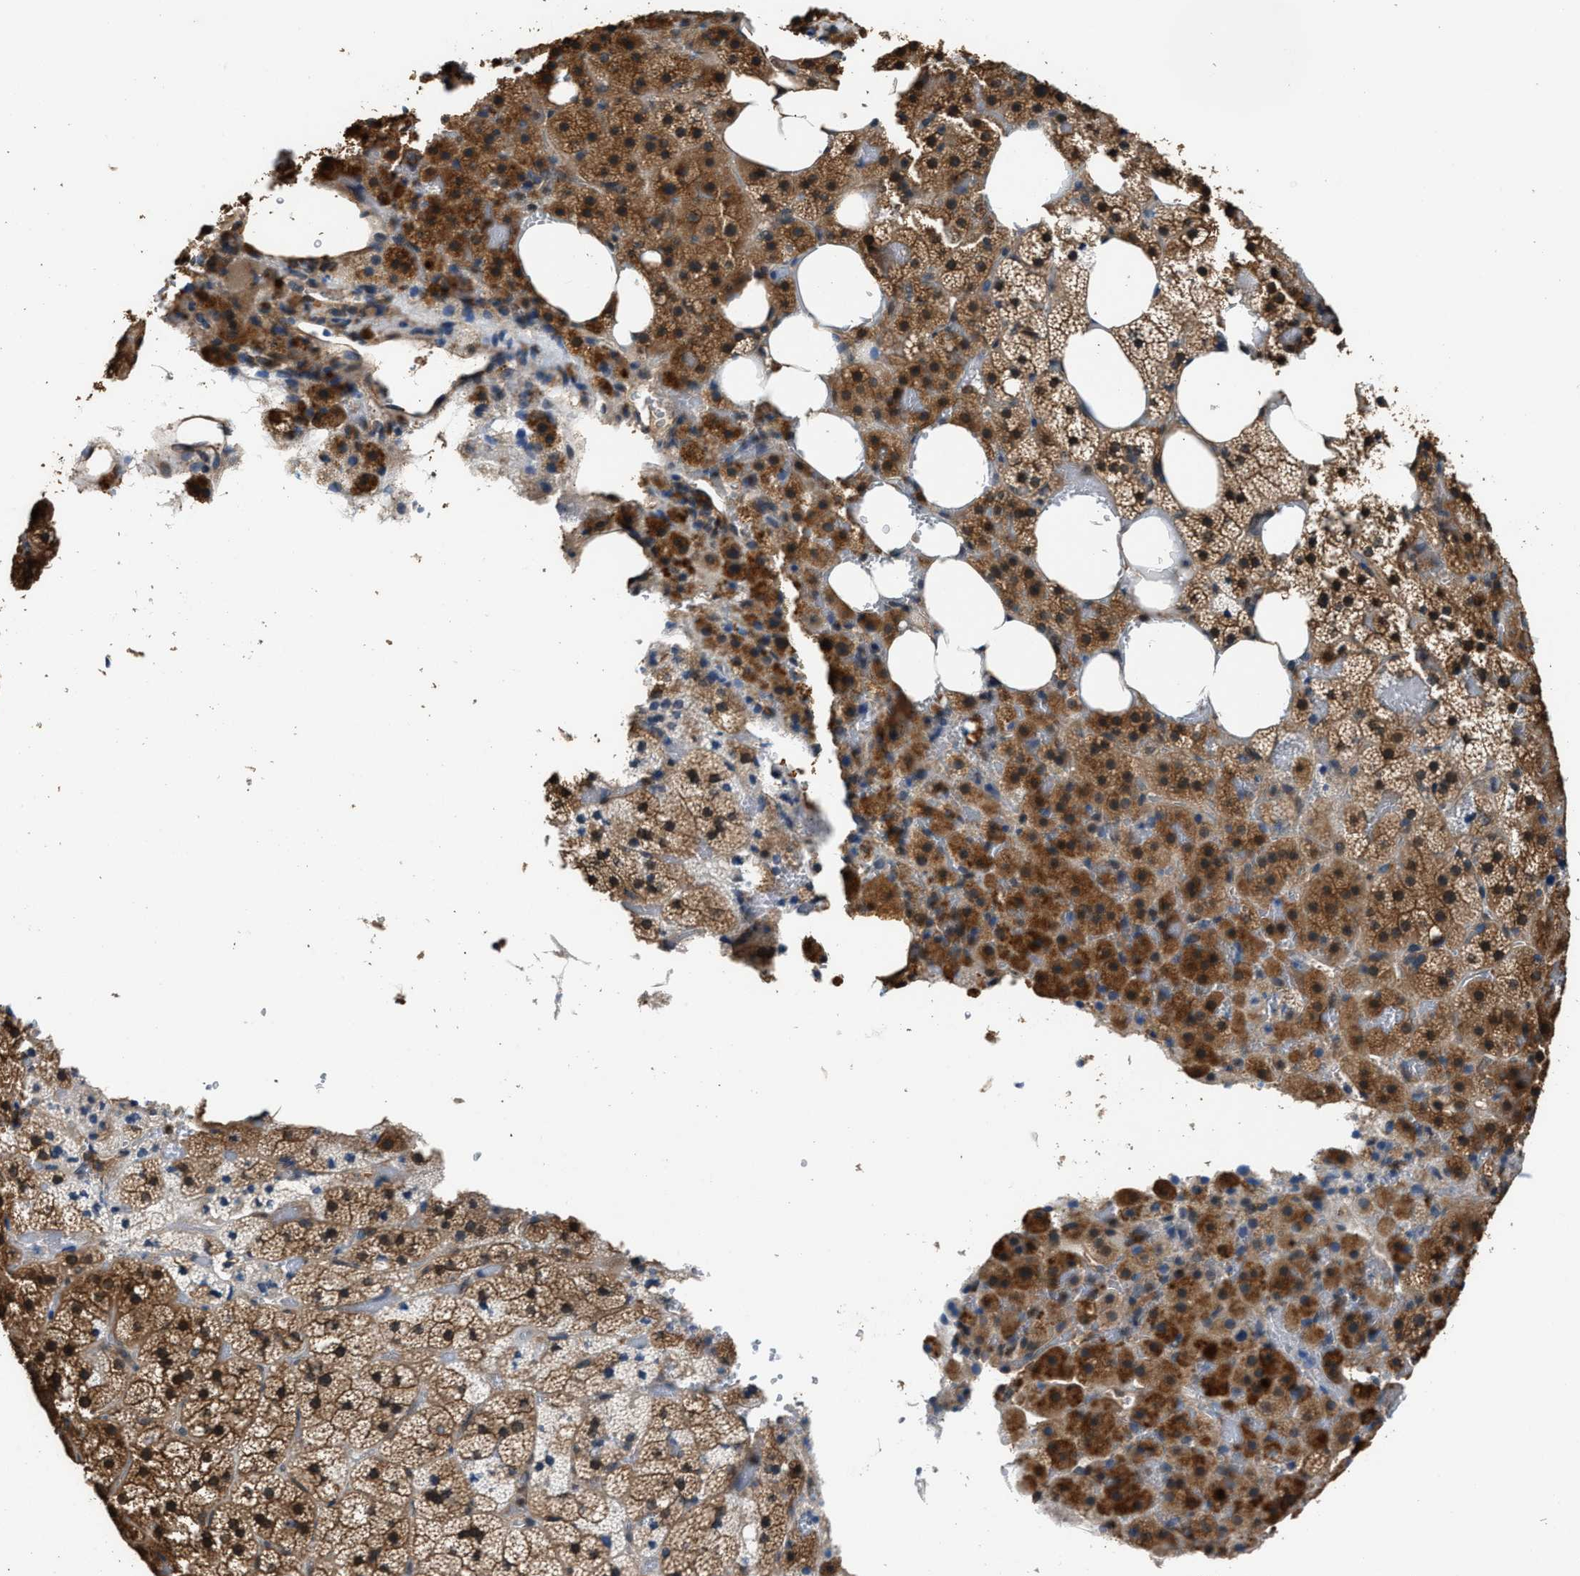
{"staining": {"intensity": "moderate", "quantity": ">75%", "location": "cytoplasmic/membranous"}, "tissue": "adrenal gland", "cell_type": "Glandular cells", "image_type": "normal", "snomed": [{"axis": "morphology", "description": "Normal tissue, NOS"}, {"axis": "topography", "description": "Adrenal gland"}], "caption": "Glandular cells reveal moderate cytoplasmic/membranous positivity in approximately >75% of cells in normal adrenal gland.", "gene": "GSTP1", "patient": {"sex": "female", "age": 59}}